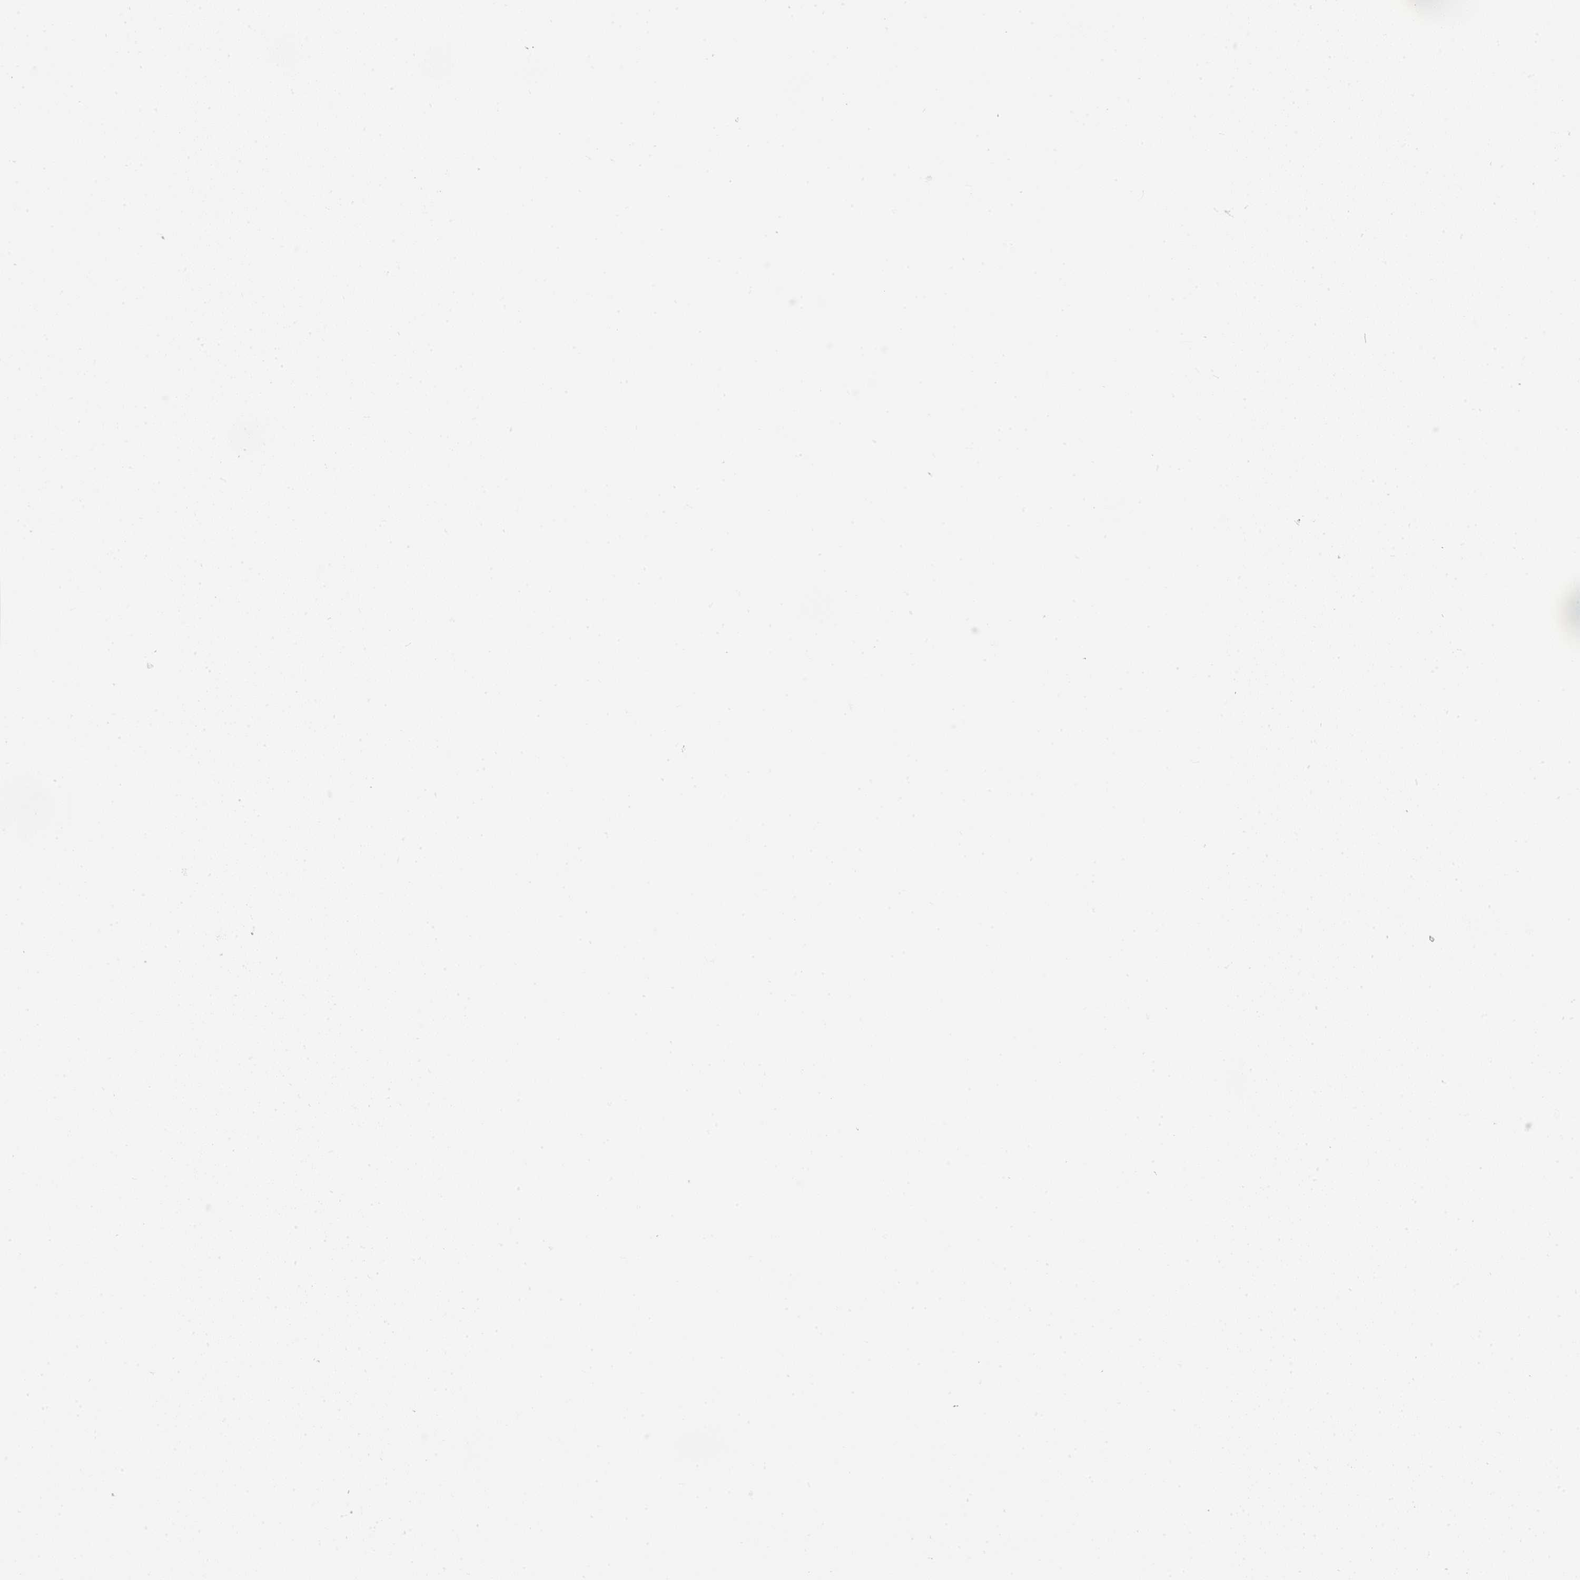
{"staining": {"intensity": "negative", "quantity": "none", "location": "none"}, "tissue": "pancreatic cancer", "cell_type": "Tumor cells", "image_type": "cancer", "snomed": [{"axis": "morphology", "description": "Adenocarcinoma, NOS"}, {"axis": "topography", "description": "Pancreas"}], "caption": "DAB (3,3'-diaminobenzidine) immunohistochemical staining of adenocarcinoma (pancreatic) displays no significant staining in tumor cells. (Immunohistochemistry, brightfield microscopy, high magnification).", "gene": "ZNF639", "patient": {"sex": "male", "age": 92}}